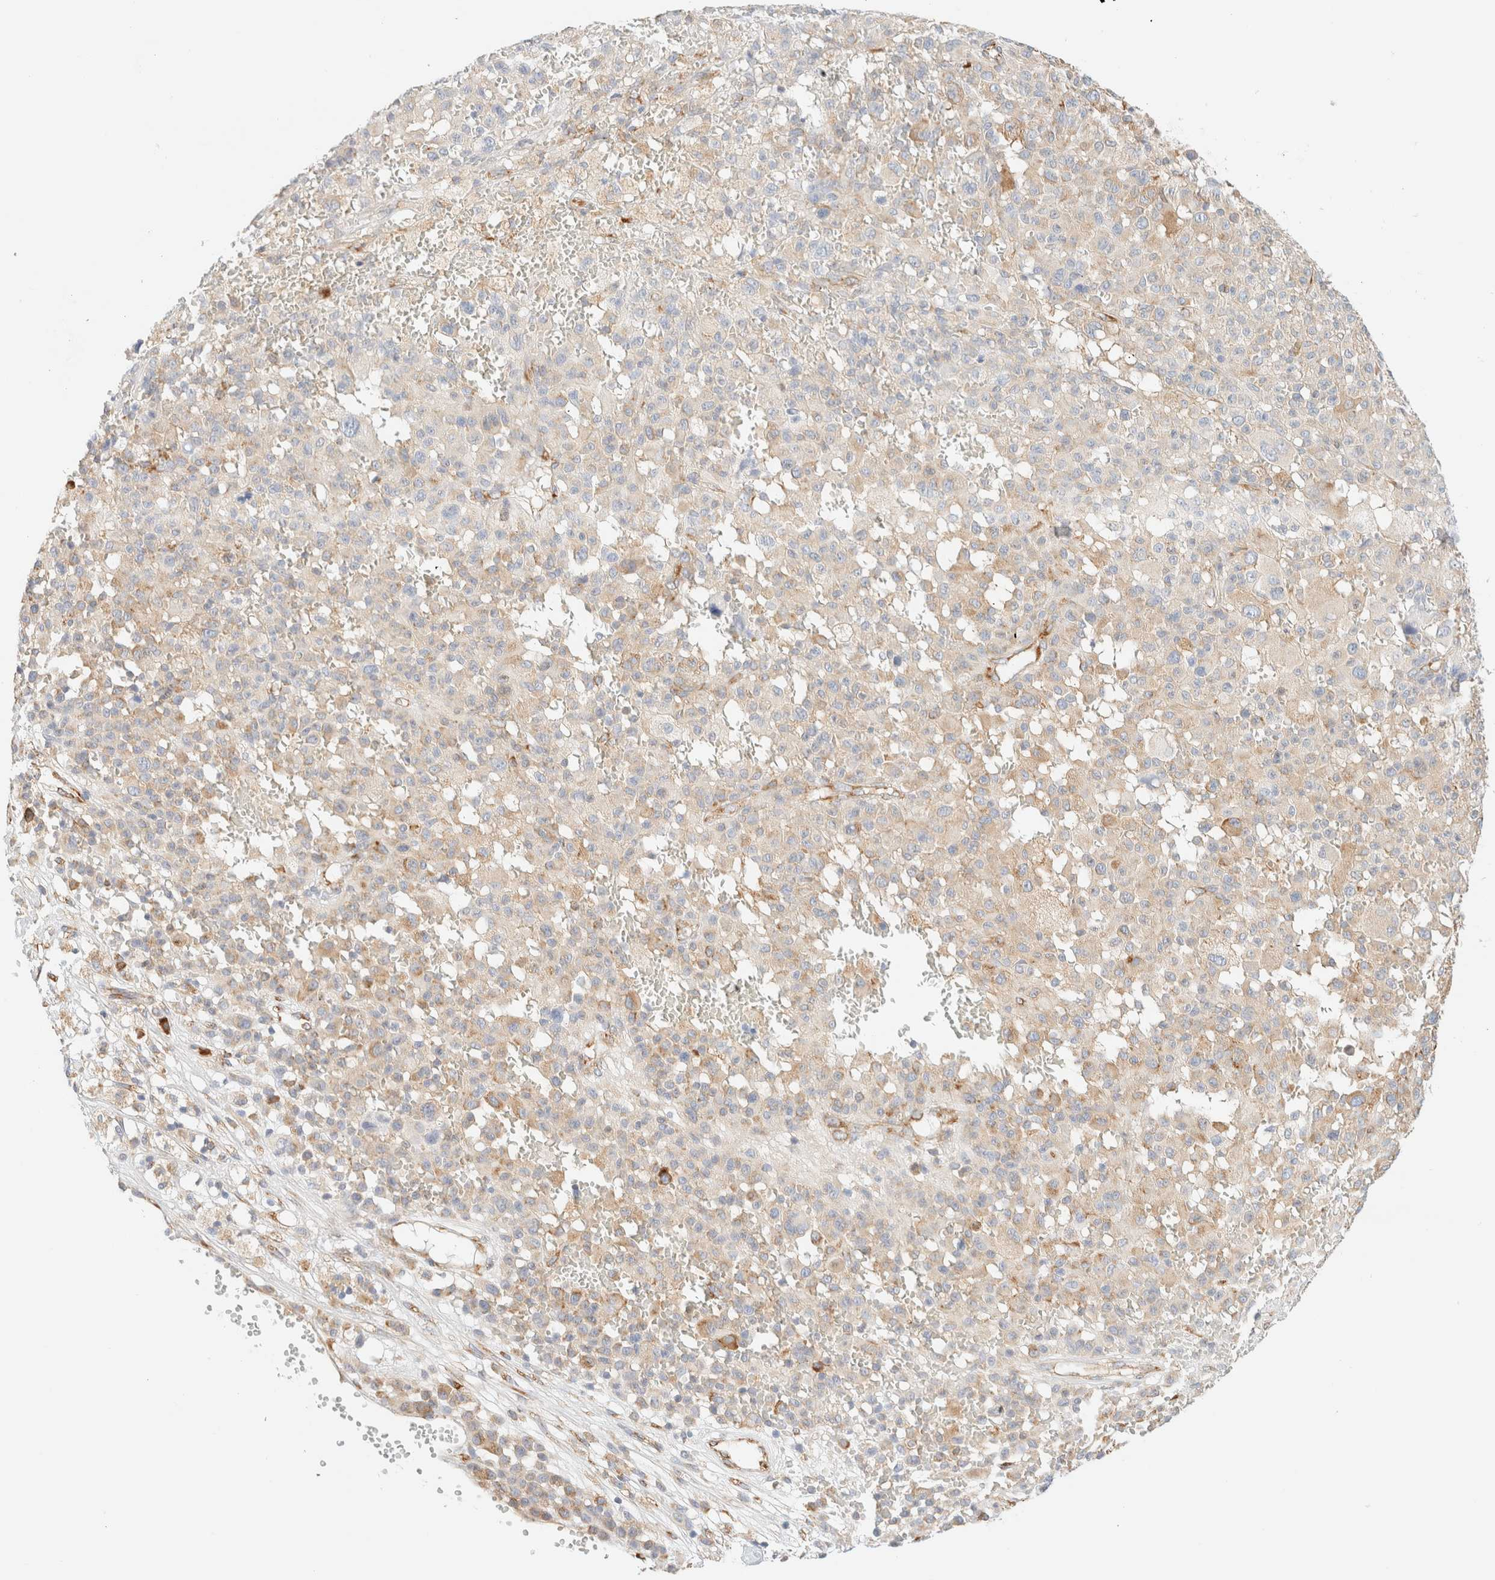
{"staining": {"intensity": "weak", "quantity": "25%-75%", "location": "cytoplasmic/membranous"}, "tissue": "melanoma", "cell_type": "Tumor cells", "image_type": "cancer", "snomed": [{"axis": "morphology", "description": "Malignant melanoma, Metastatic site"}, {"axis": "topography", "description": "Skin"}], "caption": "DAB (3,3'-diaminobenzidine) immunohistochemical staining of malignant melanoma (metastatic site) reveals weak cytoplasmic/membranous protein expression in about 25%-75% of tumor cells.", "gene": "ZC2HC1A", "patient": {"sex": "female", "age": 74}}